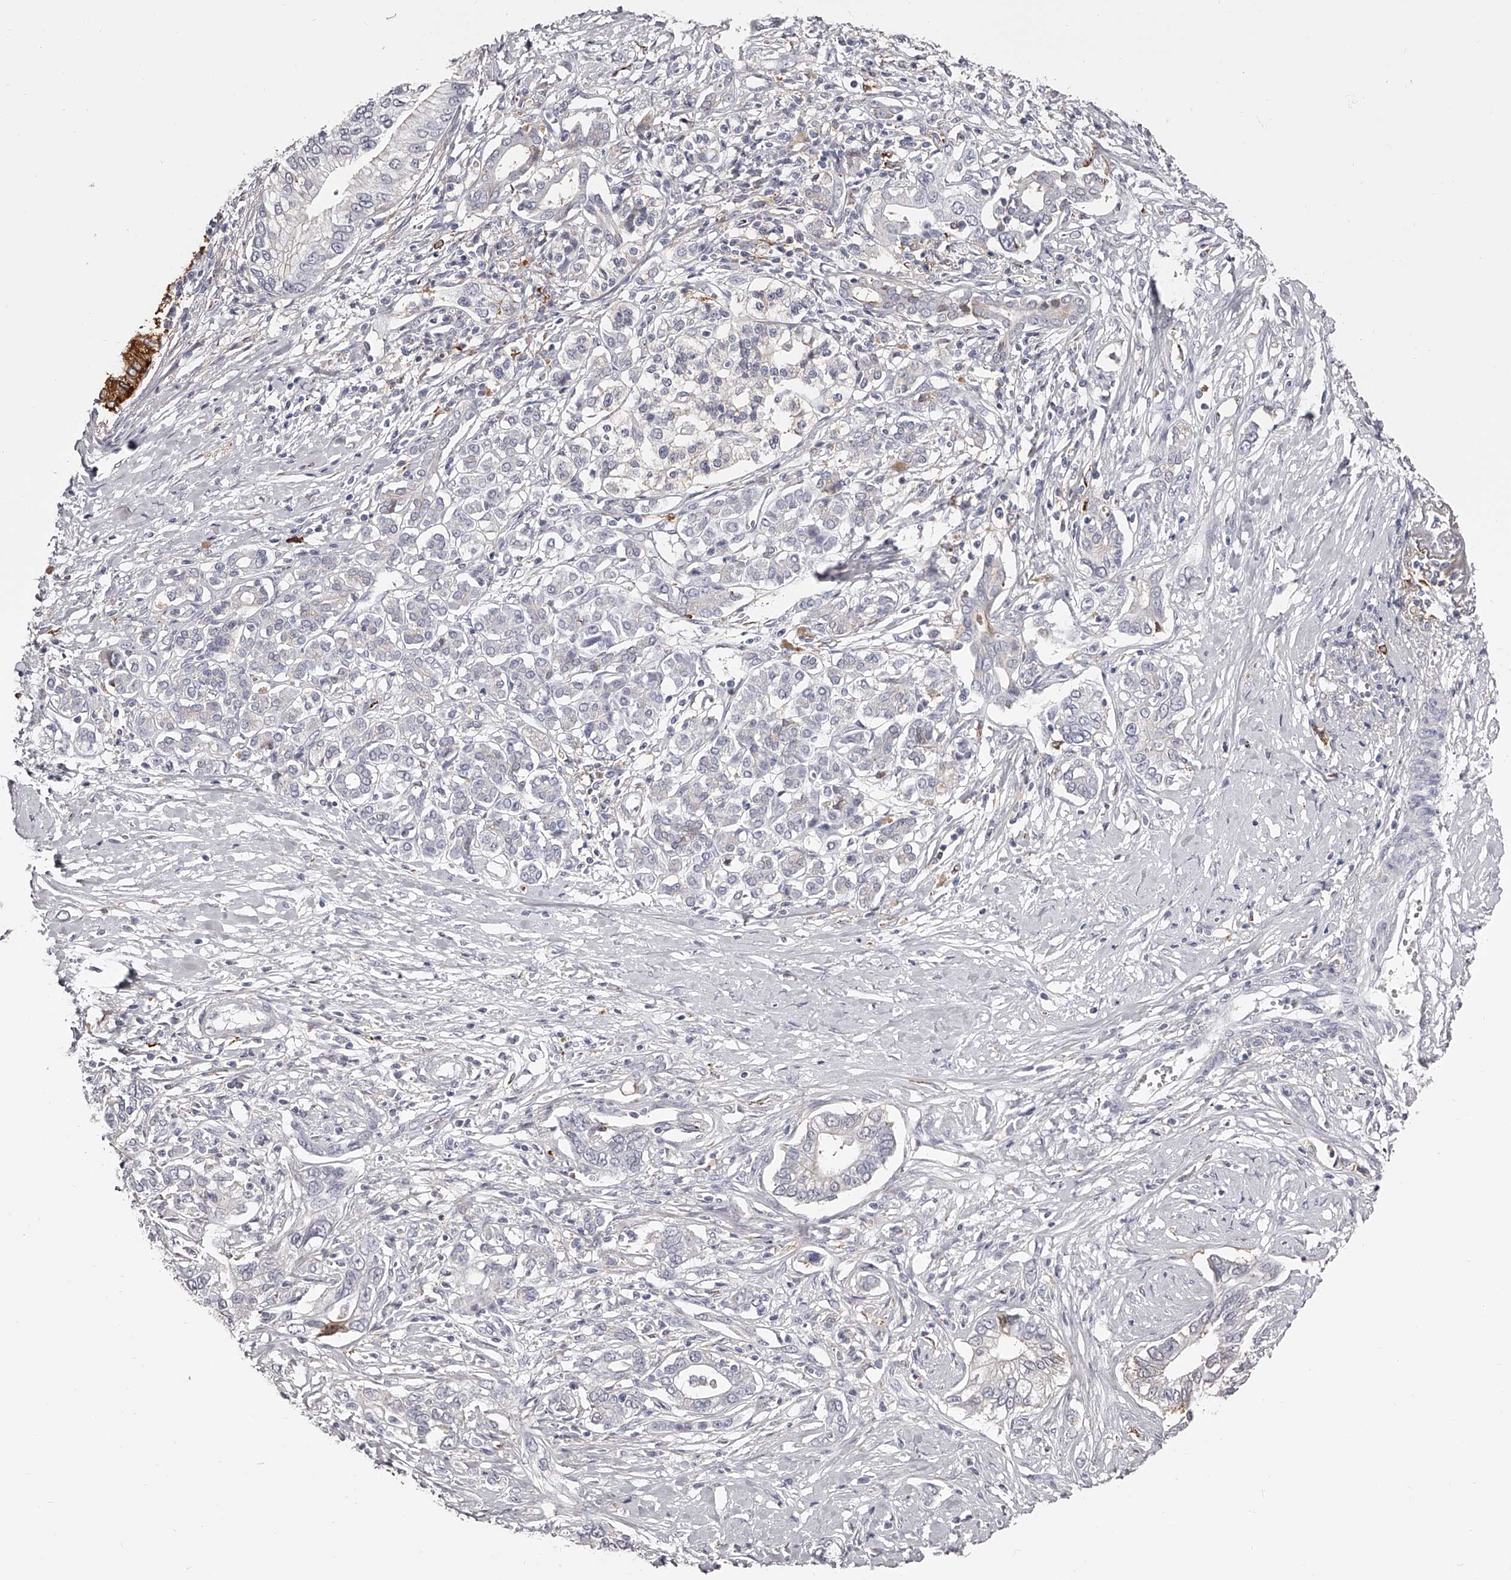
{"staining": {"intensity": "weak", "quantity": "<25%", "location": "cytoplasmic/membranous"}, "tissue": "pancreatic cancer", "cell_type": "Tumor cells", "image_type": "cancer", "snomed": [{"axis": "morphology", "description": "Normal tissue, NOS"}, {"axis": "morphology", "description": "Adenocarcinoma, NOS"}, {"axis": "topography", "description": "Pancreas"}, {"axis": "topography", "description": "Peripheral nerve tissue"}], "caption": "Immunohistochemistry histopathology image of pancreatic cancer (adenocarcinoma) stained for a protein (brown), which reveals no positivity in tumor cells.", "gene": "PACSIN1", "patient": {"sex": "male", "age": 59}}